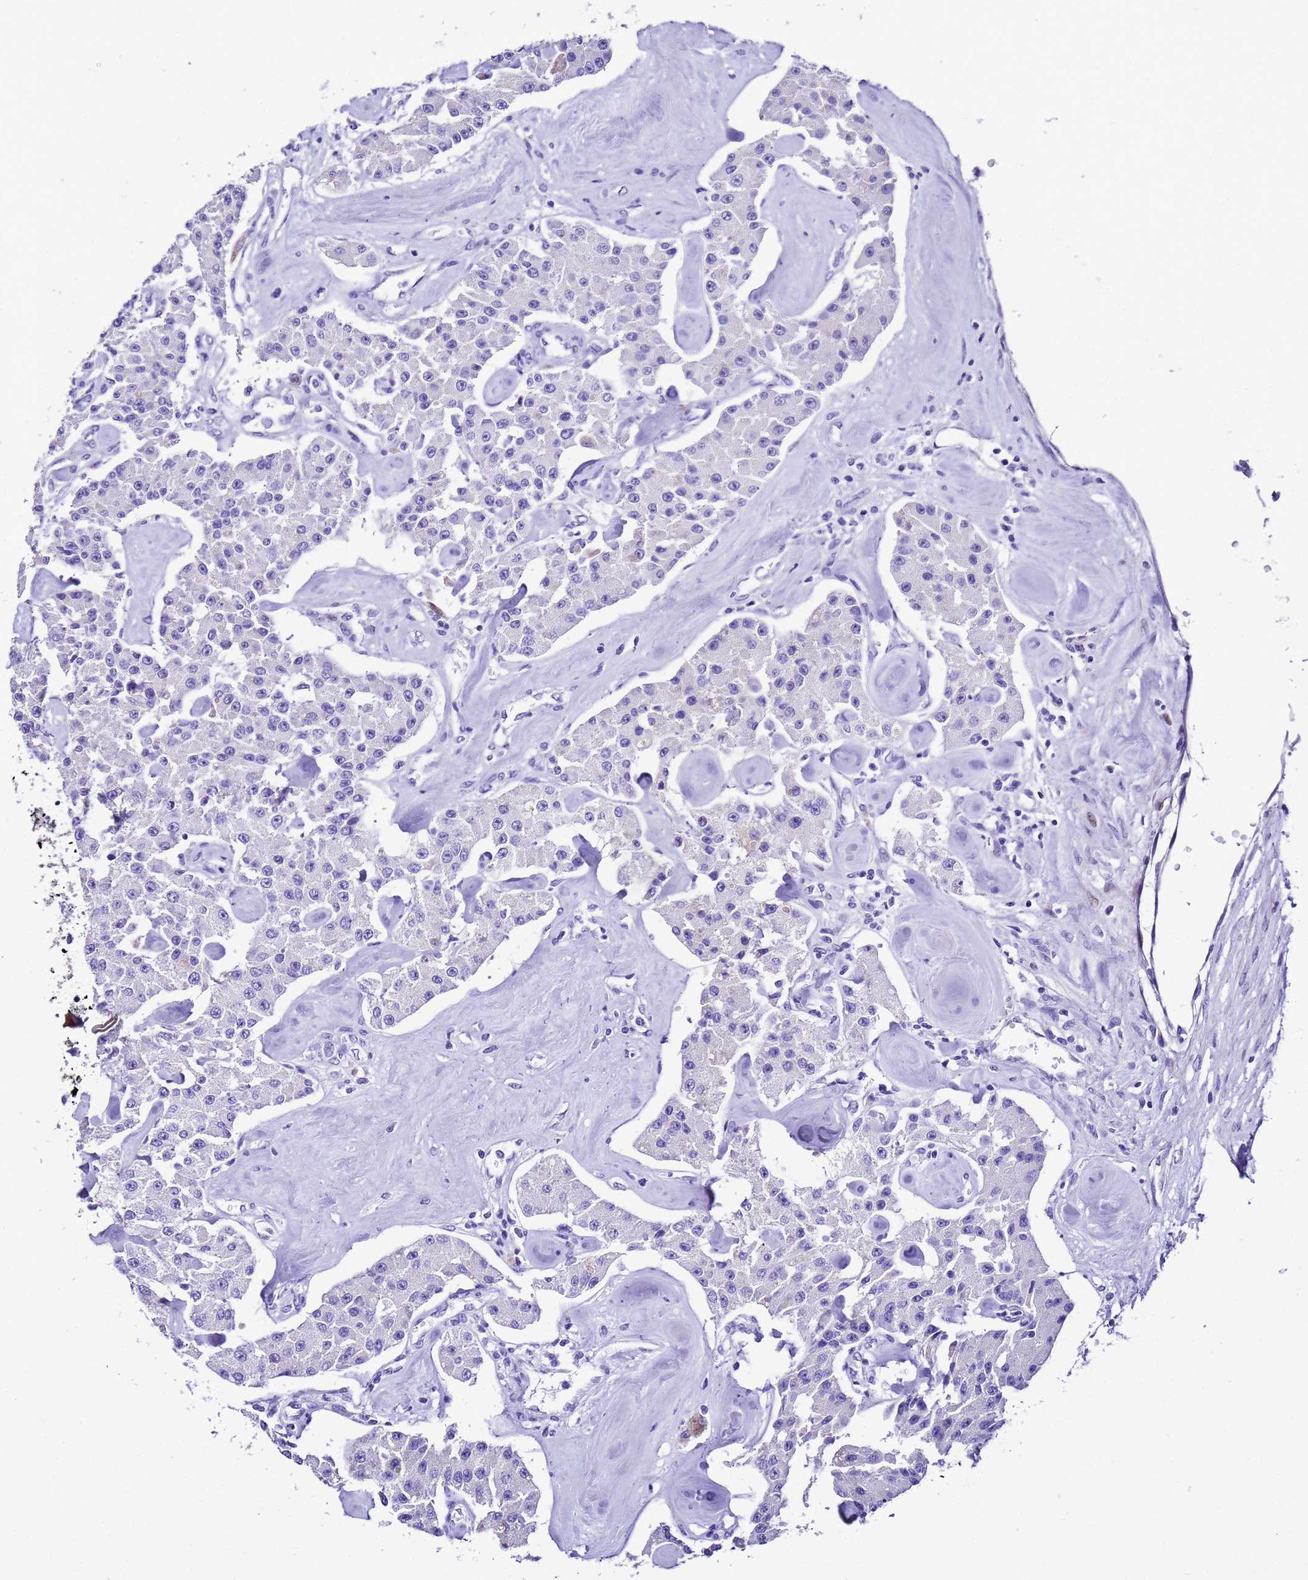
{"staining": {"intensity": "negative", "quantity": "none", "location": "none"}, "tissue": "carcinoid", "cell_type": "Tumor cells", "image_type": "cancer", "snomed": [{"axis": "morphology", "description": "Carcinoid, malignant, NOS"}, {"axis": "topography", "description": "Pancreas"}], "caption": "Immunohistochemical staining of human carcinoid shows no significant expression in tumor cells.", "gene": "UGT2B10", "patient": {"sex": "male", "age": 41}}